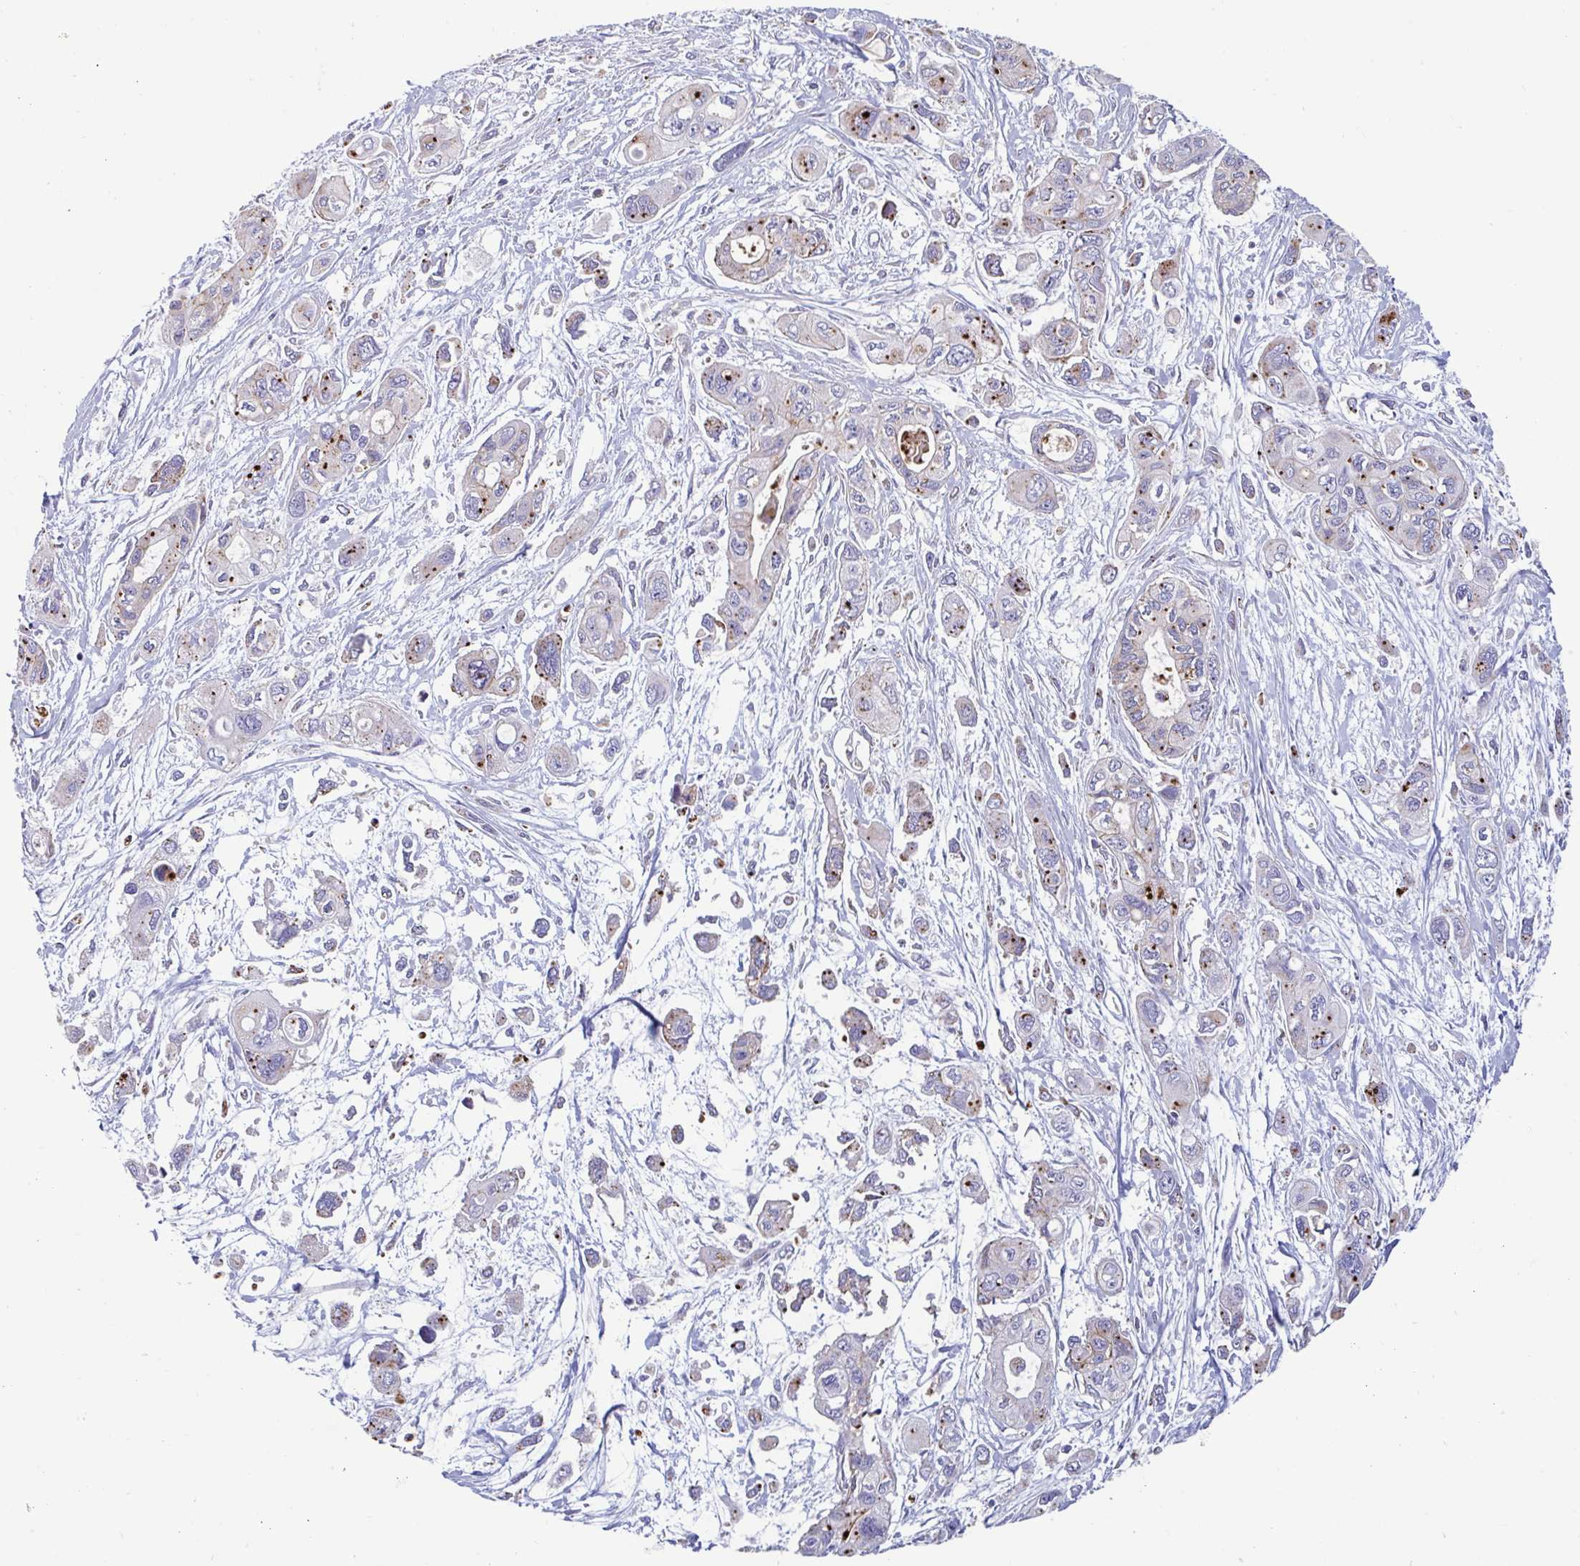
{"staining": {"intensity": "strong", "quantity": "<25%", "location": "cytoplasmic/membranous"}, "tissue": "pancreatic cancer", "cell_type": "Tumor cells", "image_type": "cancer", "snomed": [{"axis": "morphology", "description": "Adenocarcinoma, NOS"}, {"axis": "topography", "description": "Pancreas"}], "caption": "A photomicrograph of pancreatic adenocarcinoma stained for a protein reveals strong cytoplasmic/membranous brown staining in tumor cells.", "gene": "SLC9A6", "patient": {"sex": "female", "age": 47}}